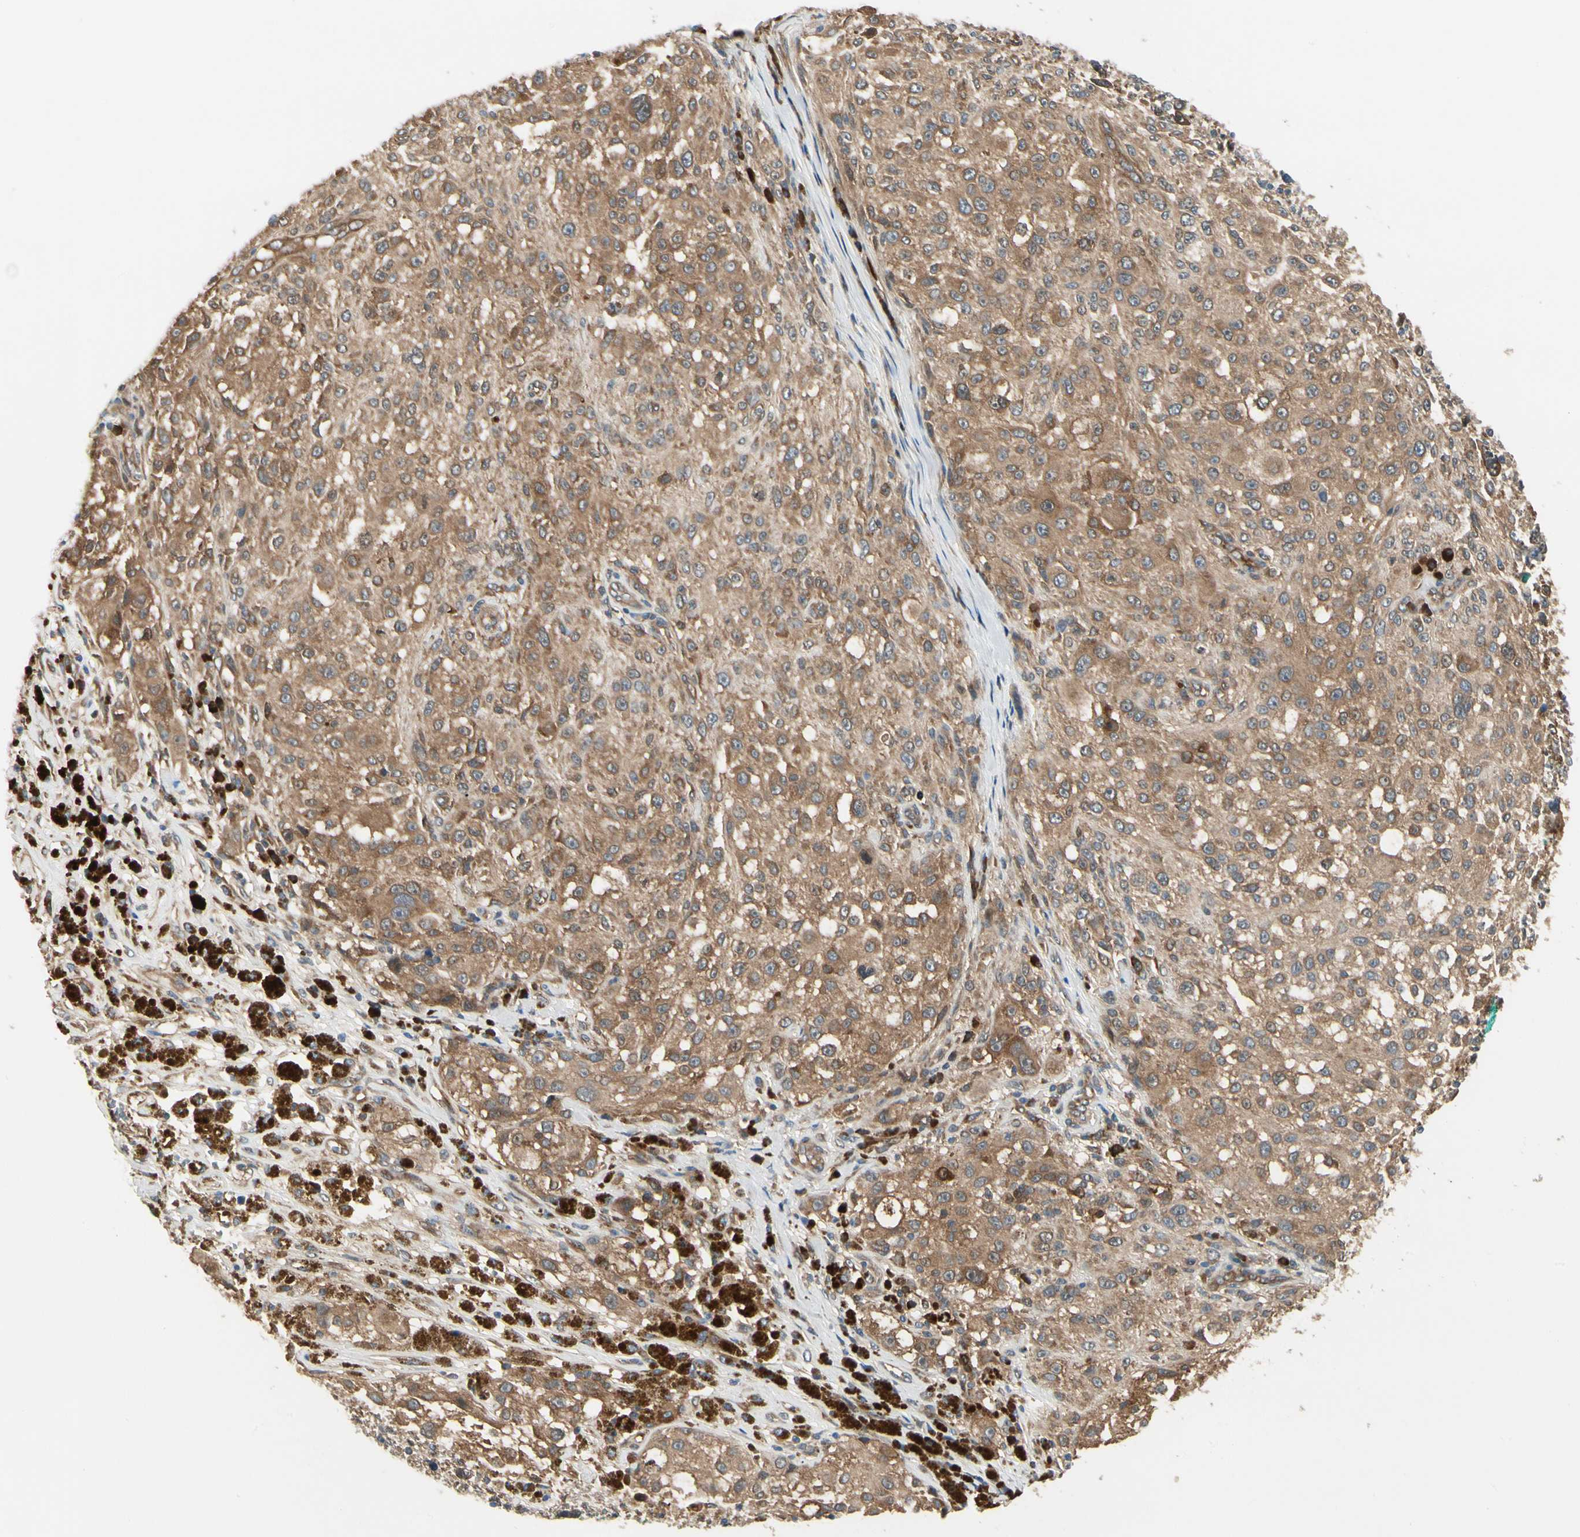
{"staining": {"intensity": "moderate", "quantity": ">75%", "location": "cytoplasmic/membranous"}, "tissue": "melanoma", "cell_type": "Tumor cells", "image_type": "cancer", "snomed": [{"axis": "morphology", "description": "Necrosis, NOS"}, {"axis": "morphology", "description": "Malignant melanoma, NOS"}, {"axis": "topography", "description": "Skin"}], "caption": "Moderate cytoplasmic/membranous expression is present in approximately >75% of tumor cells in melanoma.", "gene": "NME1-NME2", "patient": {"sex": "female", "age": 87}}